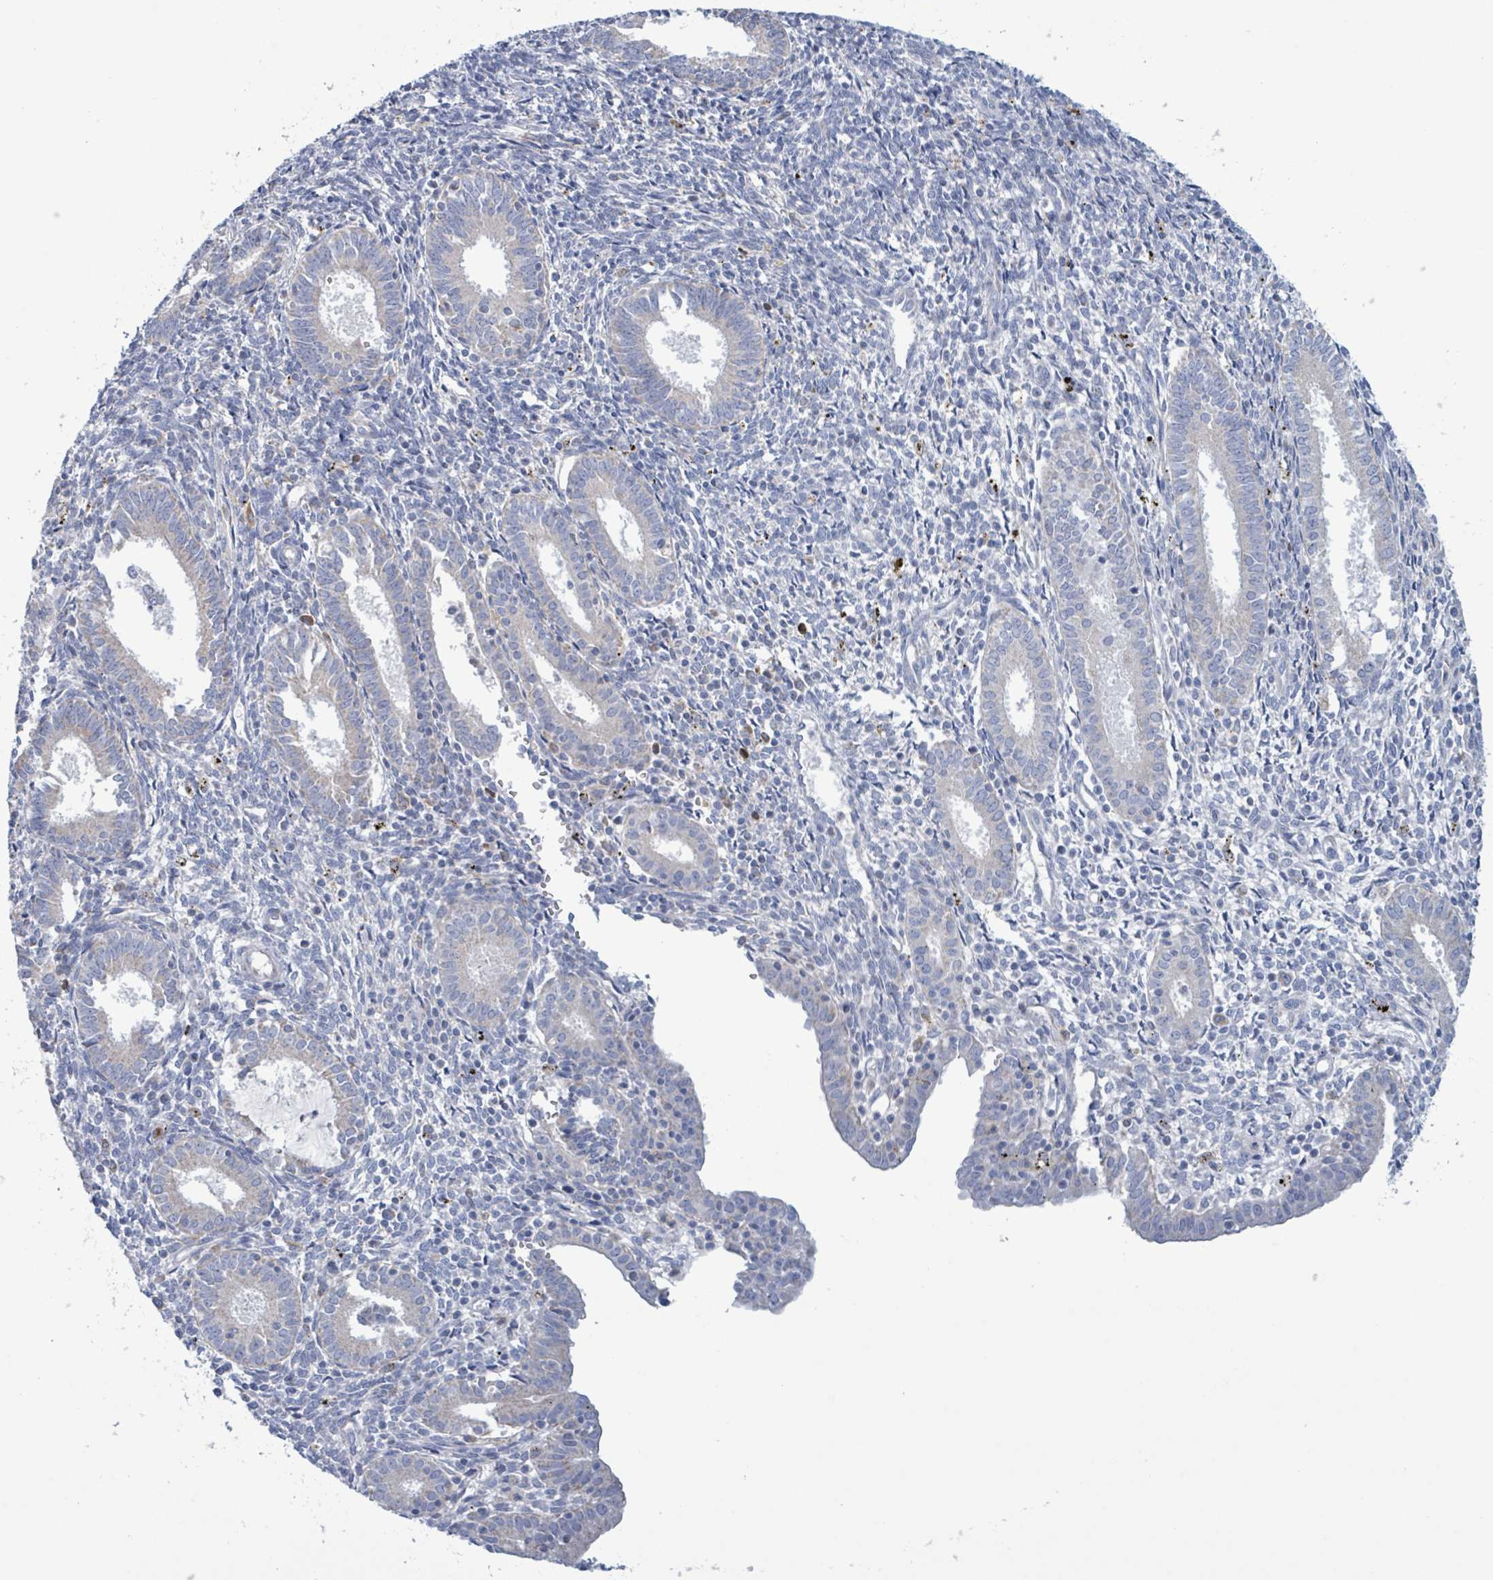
{"staining": {"intensity": "negative", "quantity": "none", "location": "none"}, "tissue": "endometrium", "cell_type": "Cells in endometrial stroma", "image_type": "normal", "snomed": [{"axis": "morphology", "description": "Normal tissue, NOS"}, {"axis": "topography", "description": "Endometrium"}], "caption": "Immunohistochemical staining of normal endometrium reveals no significant positivity in cells in endometrial stroma. (Stains: DAB immunohistochemistry with hematoxylin counter stain, Microscopy: brightfield microscopy at high magnification).", "gene": "AKR1C4", "patient": {"sex": "female", "age": 41}}